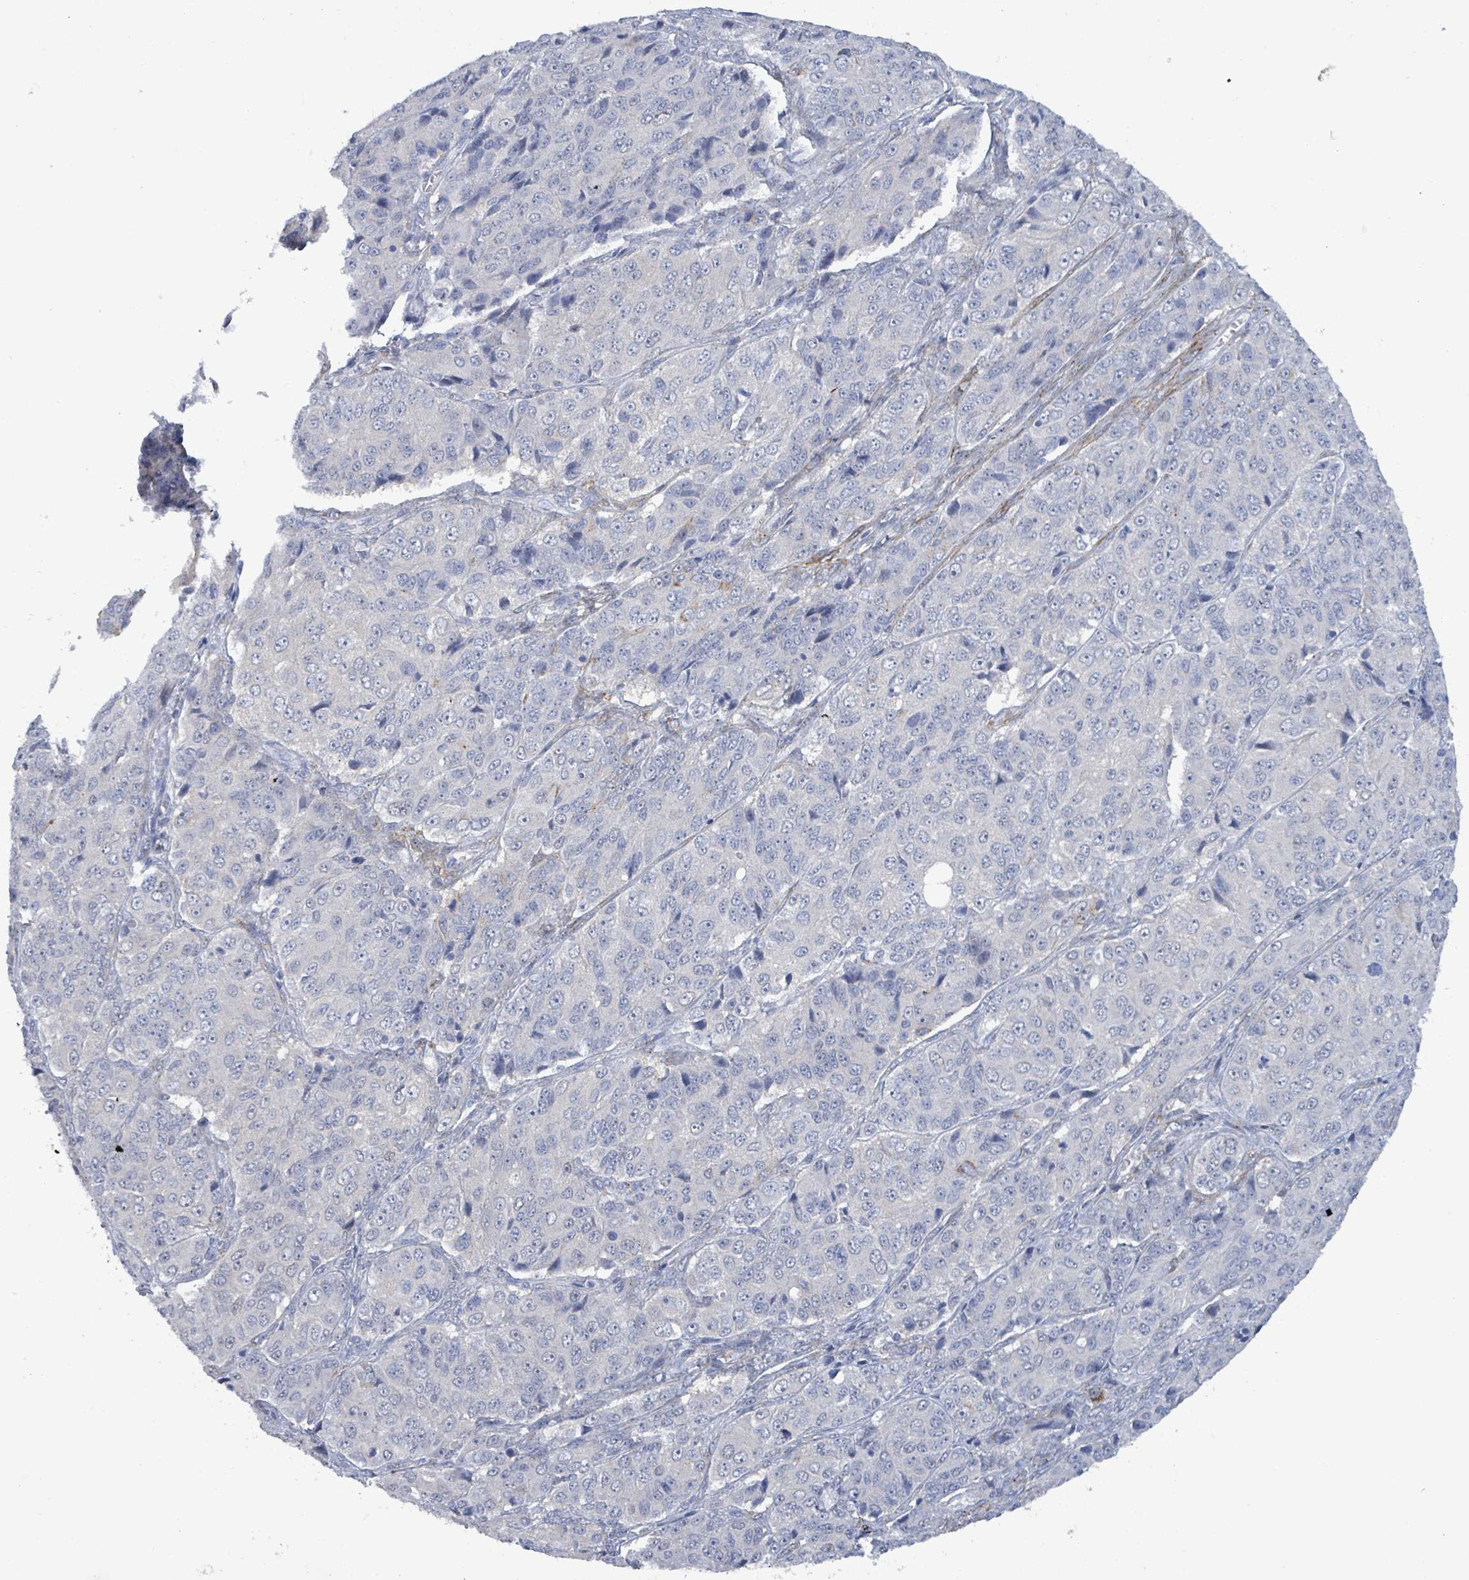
{"staining": {"intensity": "negative", "quantity": "none", "location": "none"}, "tissue": "ovarian cancer", "cell_type": "Tumor cells", "image_type": "cancer", "snomed": [{"axis": "morphology", "description": "Carcinoma, endometroid"}, {"axis": "topography", "description": "Ovary"}], "caption": "Ovarian cancer stained for a protein using IHC exhibits no staining tumor cells.", "gene": "DMRTC1B", "patient": {"sex": "female", "age": 51}}